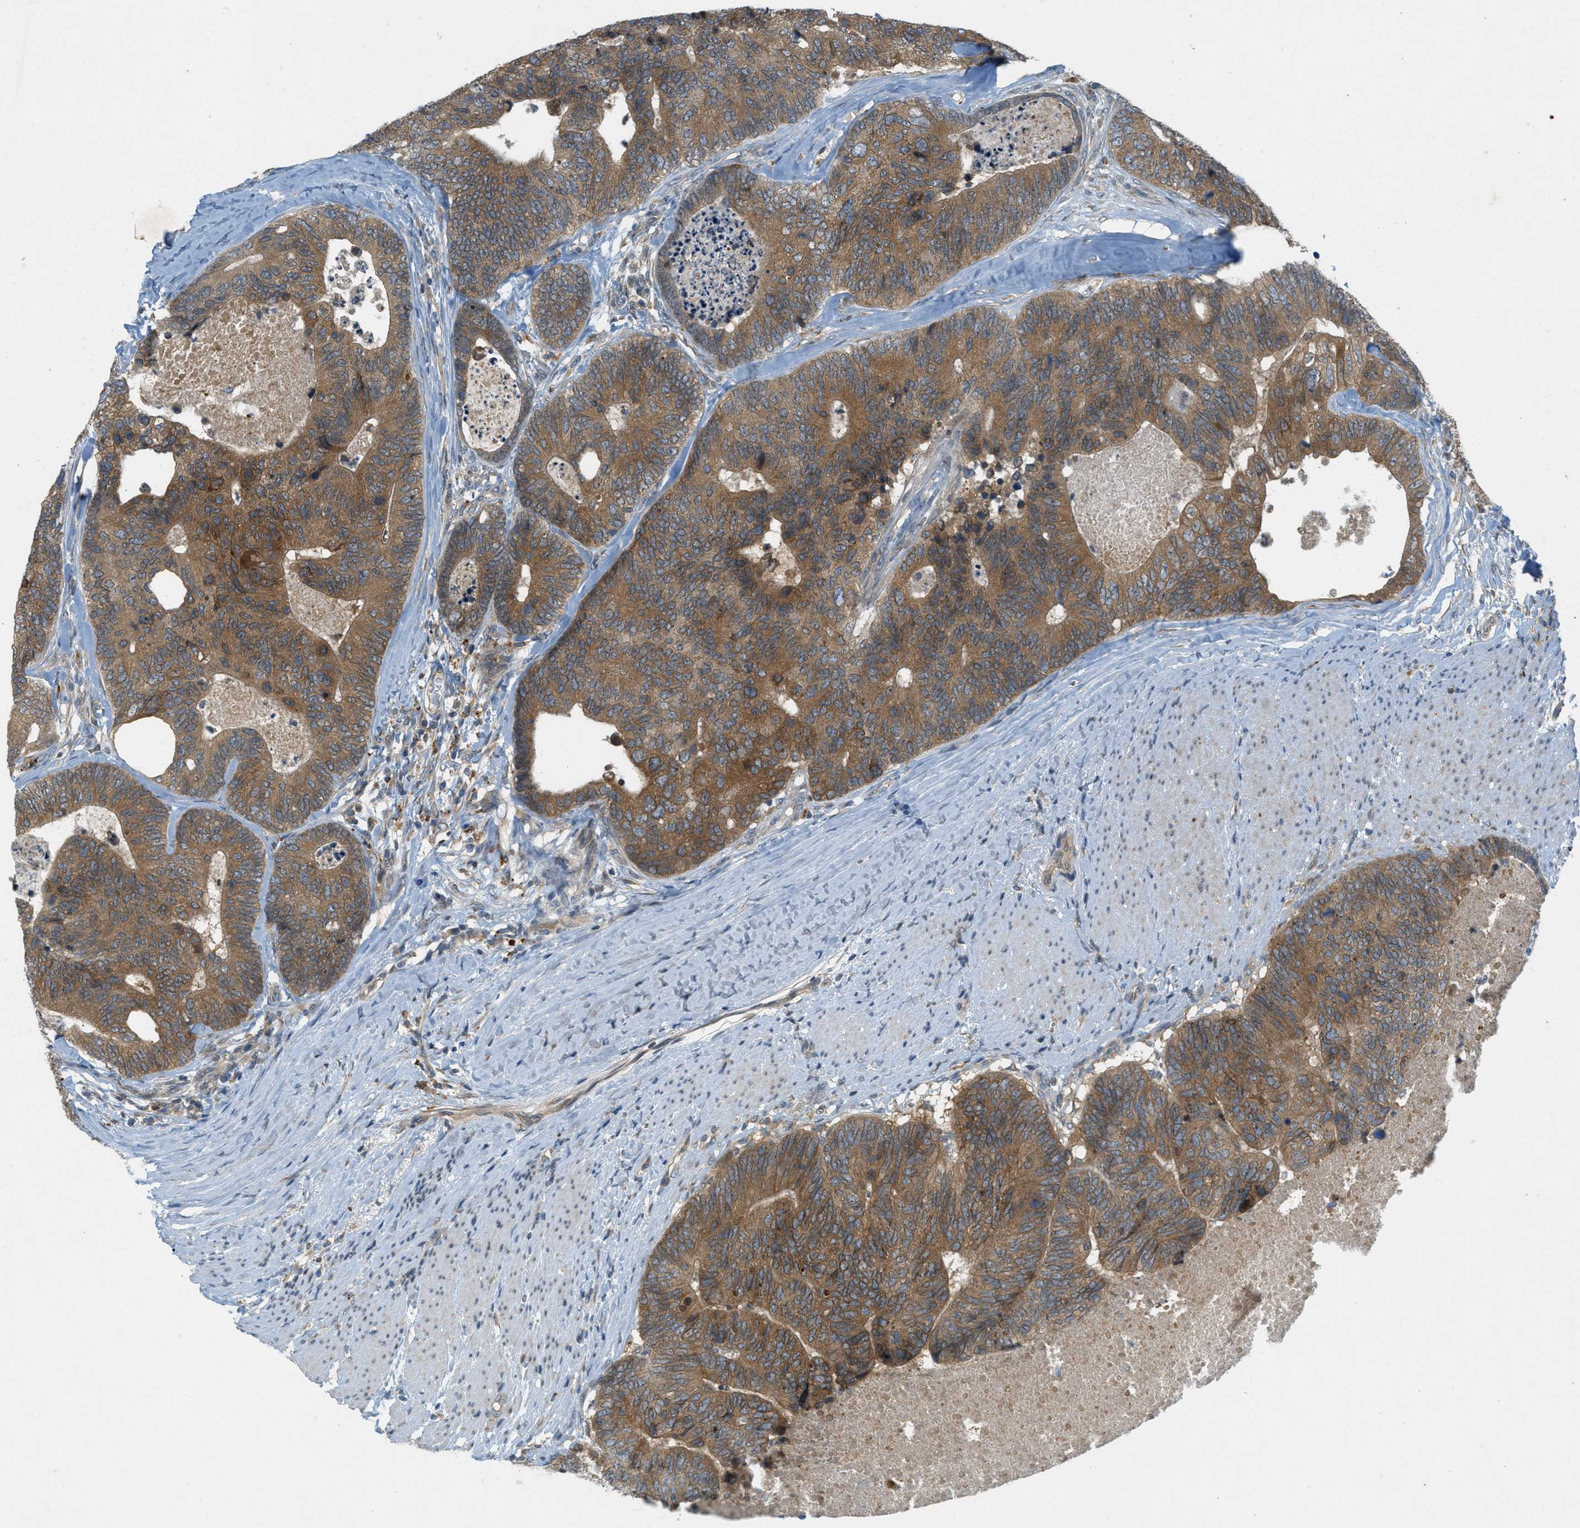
{"staining": {"intensity": "moderate", "quantity": ">75%", "location": "cytoplasmic/membranous"}, "tissue": "colorectal cancer", "cell_type": "Tumor cells", "image_type": "cancer", "snomed": [{"axis": "morphology", "description": "Adenocarcinoma, NOS"}, {"axis": "topography", "description": "Colon"}], "caption": "Protein expression analysis of human adenocarcinoma (colorectal) reveals moderate cytoplasmic/membranous positivity in approximately >75% of tumor cells.", "gene": "SIGMAR1", "patient": {"sex": "female", "age": 67}}